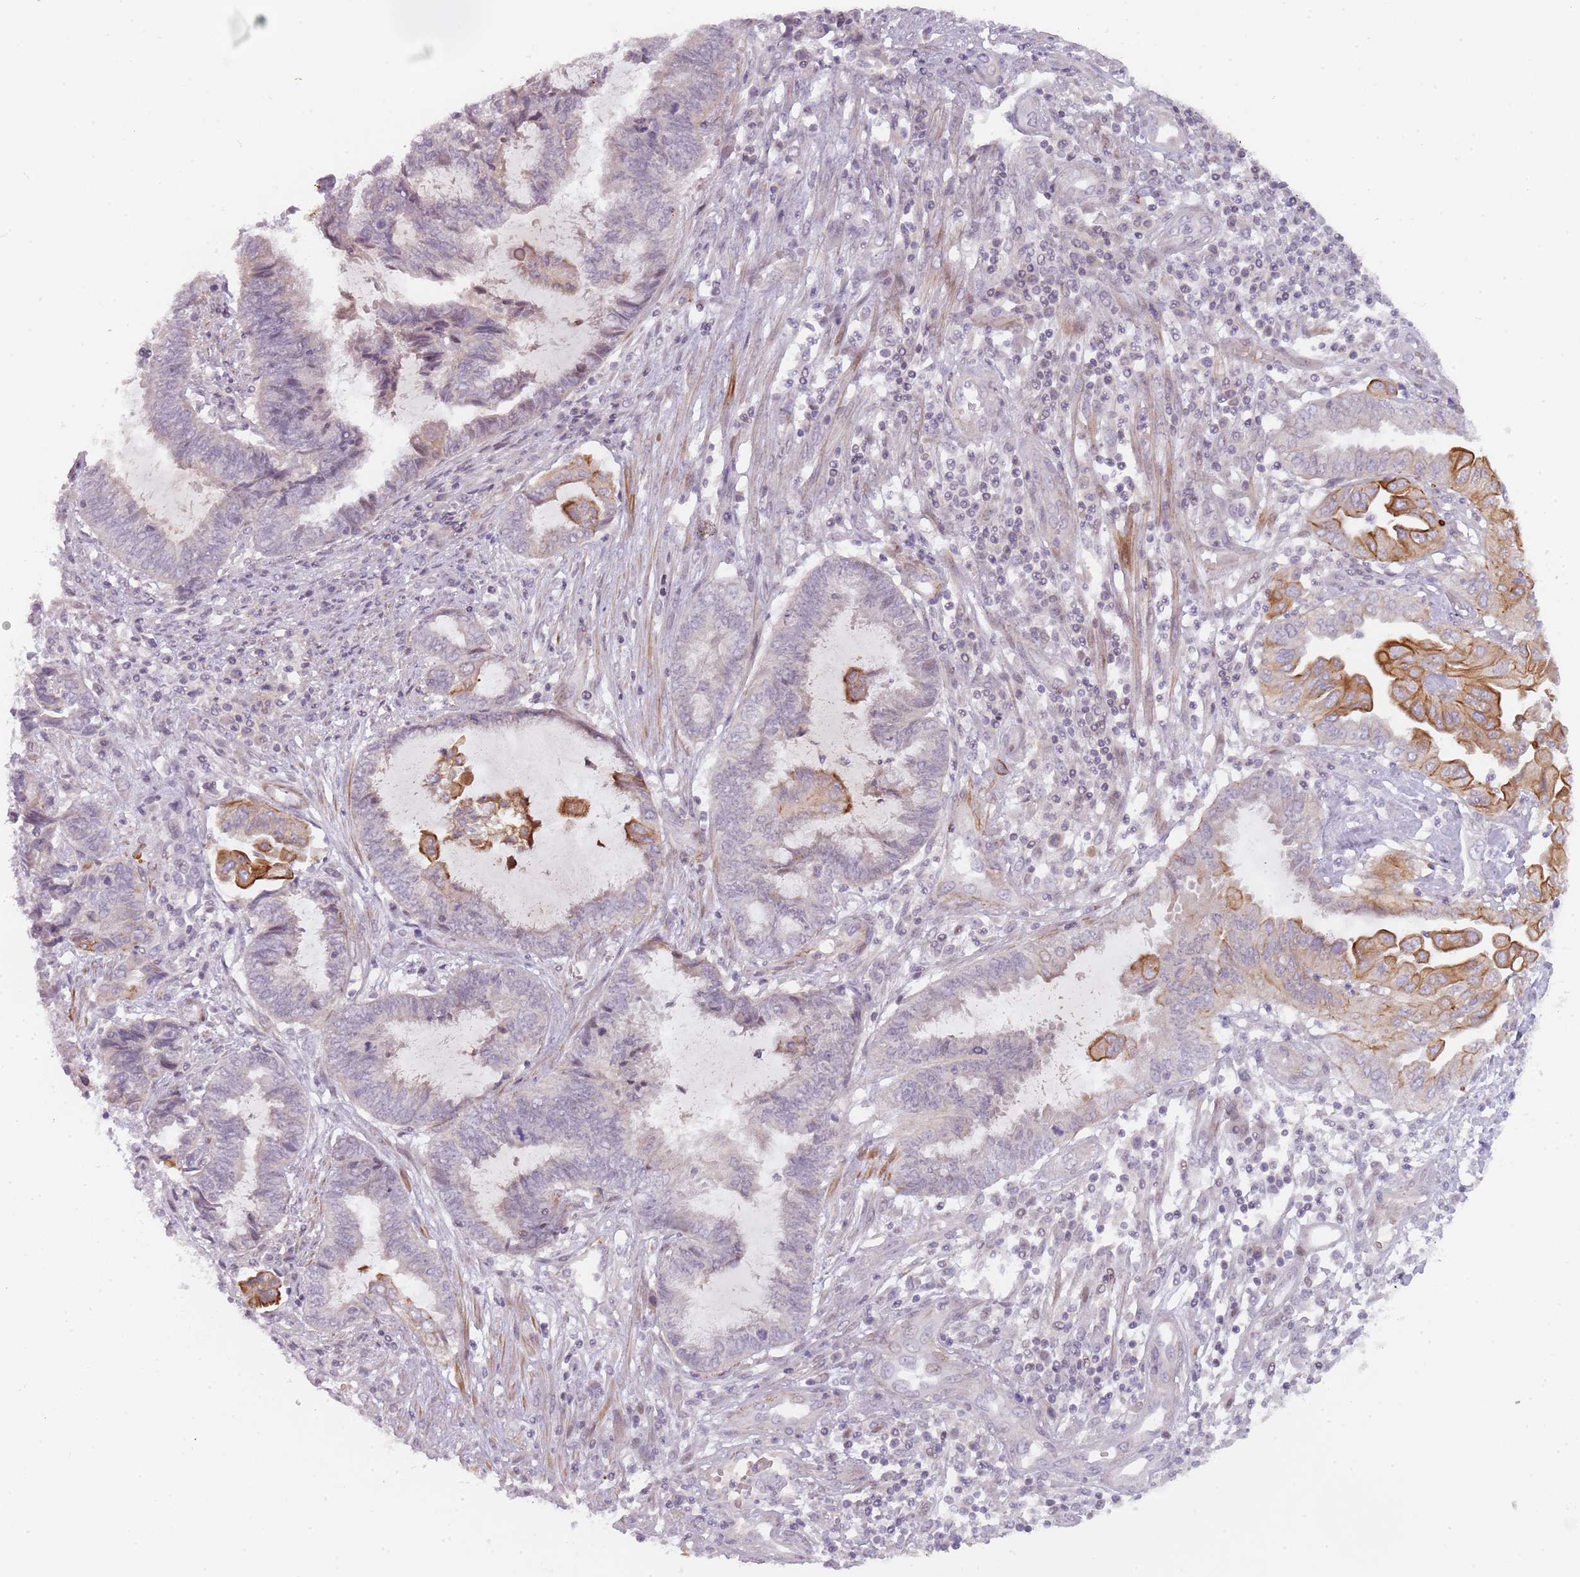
{"staining": {"intensity": "moderate", "quantity": "<25%", "location": "cytoplasmic/membranous"}, "tissue": "endometrial cancer", "cell_type": "Tumor cells", "image_type": "cancer", "snomed": [{"axis": "morphology", "description": "Adenocarcinoma, NOS"}, {"axis": "topography", "description": "Uterus"}, {"axis": "topography", "description": "Endometrium"}], "caption": "Tumor cells display moderate cytoplasmic/membranous expression in approximately <25% of cells in endometrial cancer.", "gene": "RPS6KA2", "patient": {"sex": "female", "age": 70}}